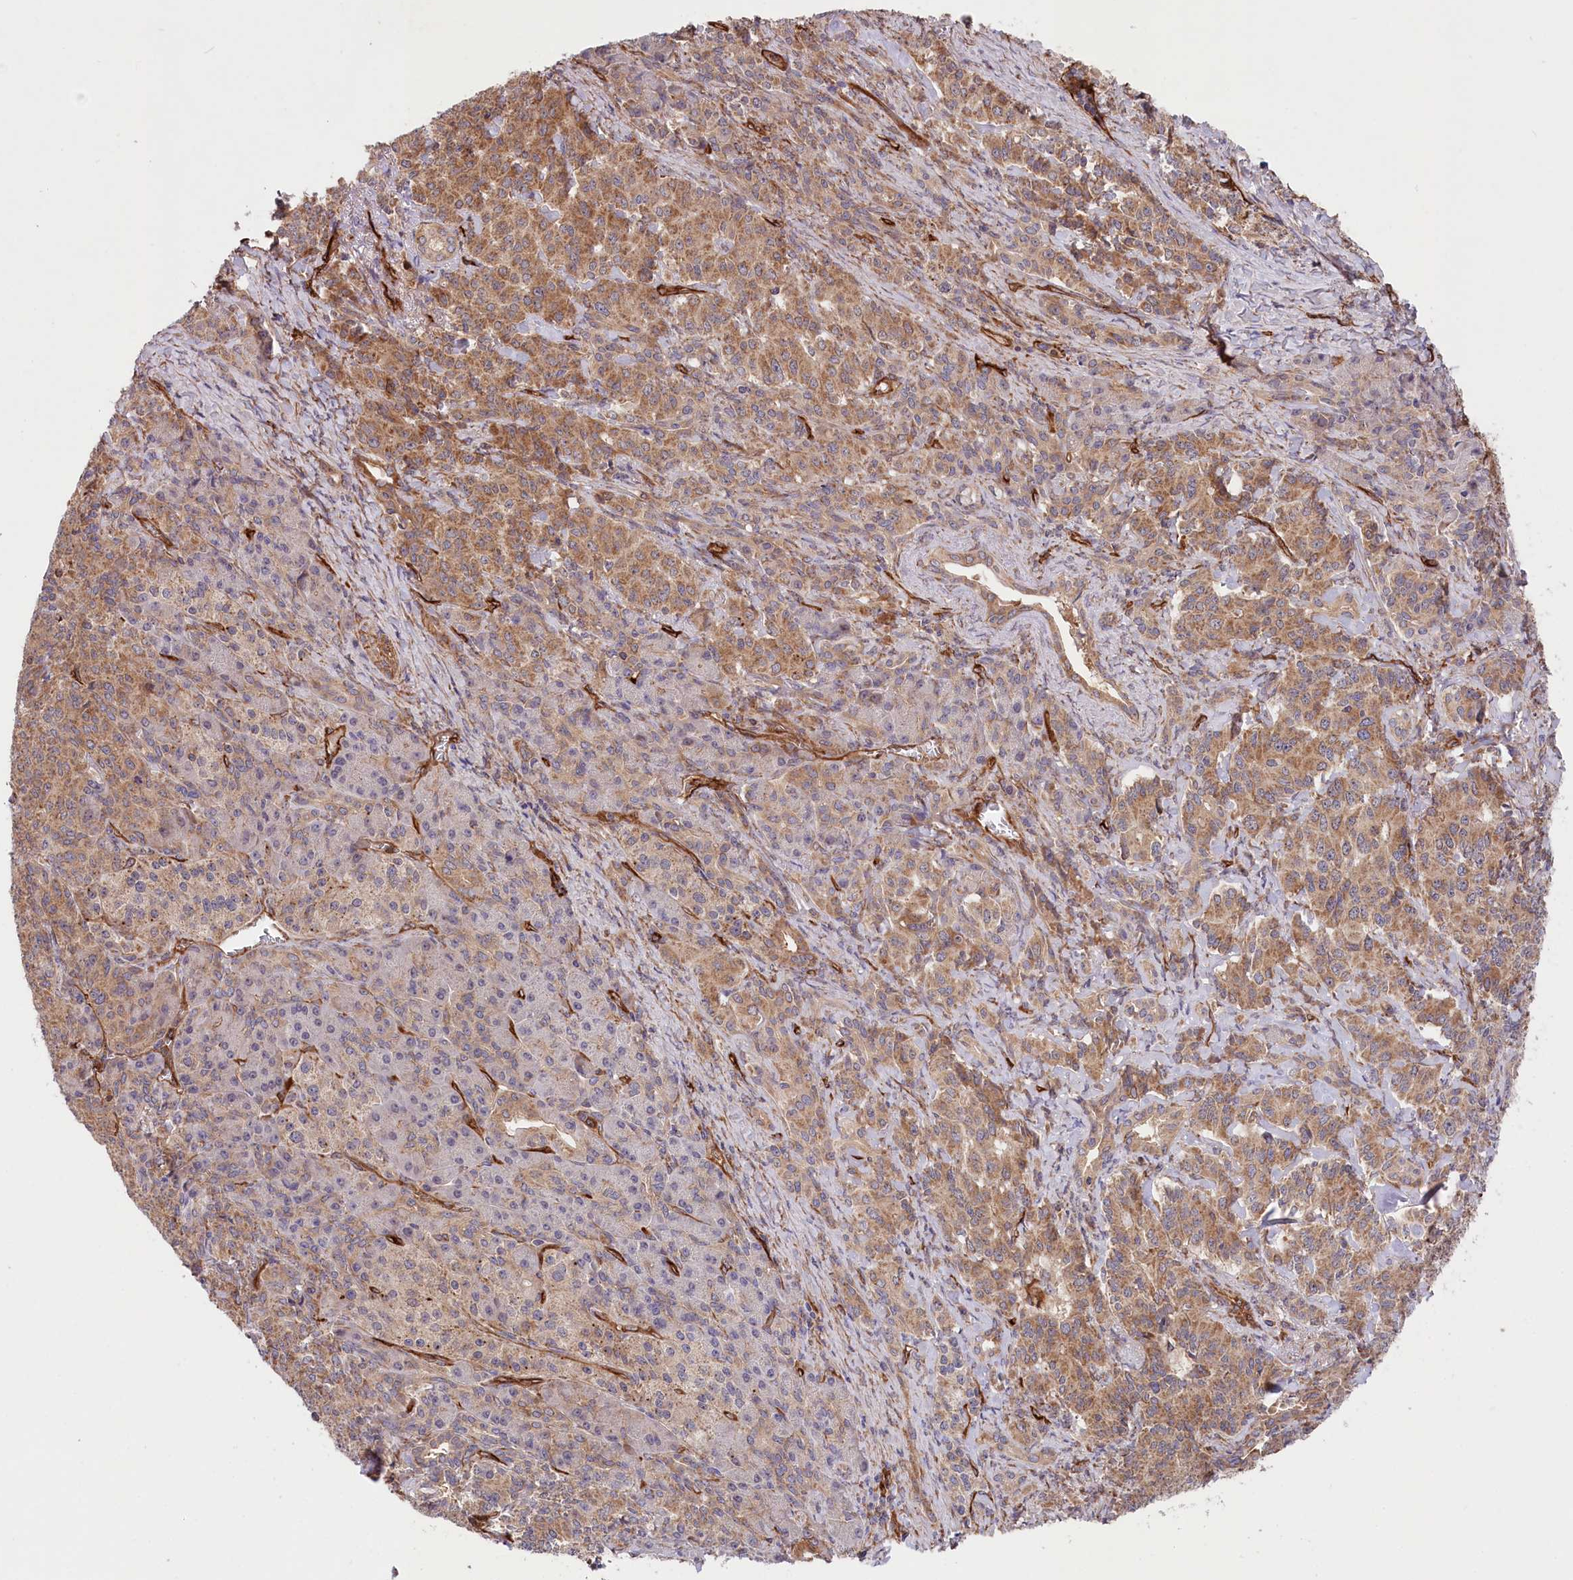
{"staining": {"intensity": "moderate", "quantity": "25%-75%", "location": "cytoplasmic/membranous"}, "tissue": "pancreatic cancer", "cell_type": "Tumor cells", "image_type": "cancer", "snomed": [{"axis": "morphology", "description": "Adenocarcinoma, NOS"}, {"axis": "topography", "description": "Pancreas"}], "caption": "This is a photomicrograph of immunohistochemistry (IHC) staining of pancreatic cancer, which shows moderate positivity in the cytoplasmic/membranous of tumor cells.", "gene": "MTPAP", "patient": {"sex": "female", "age": 74}}